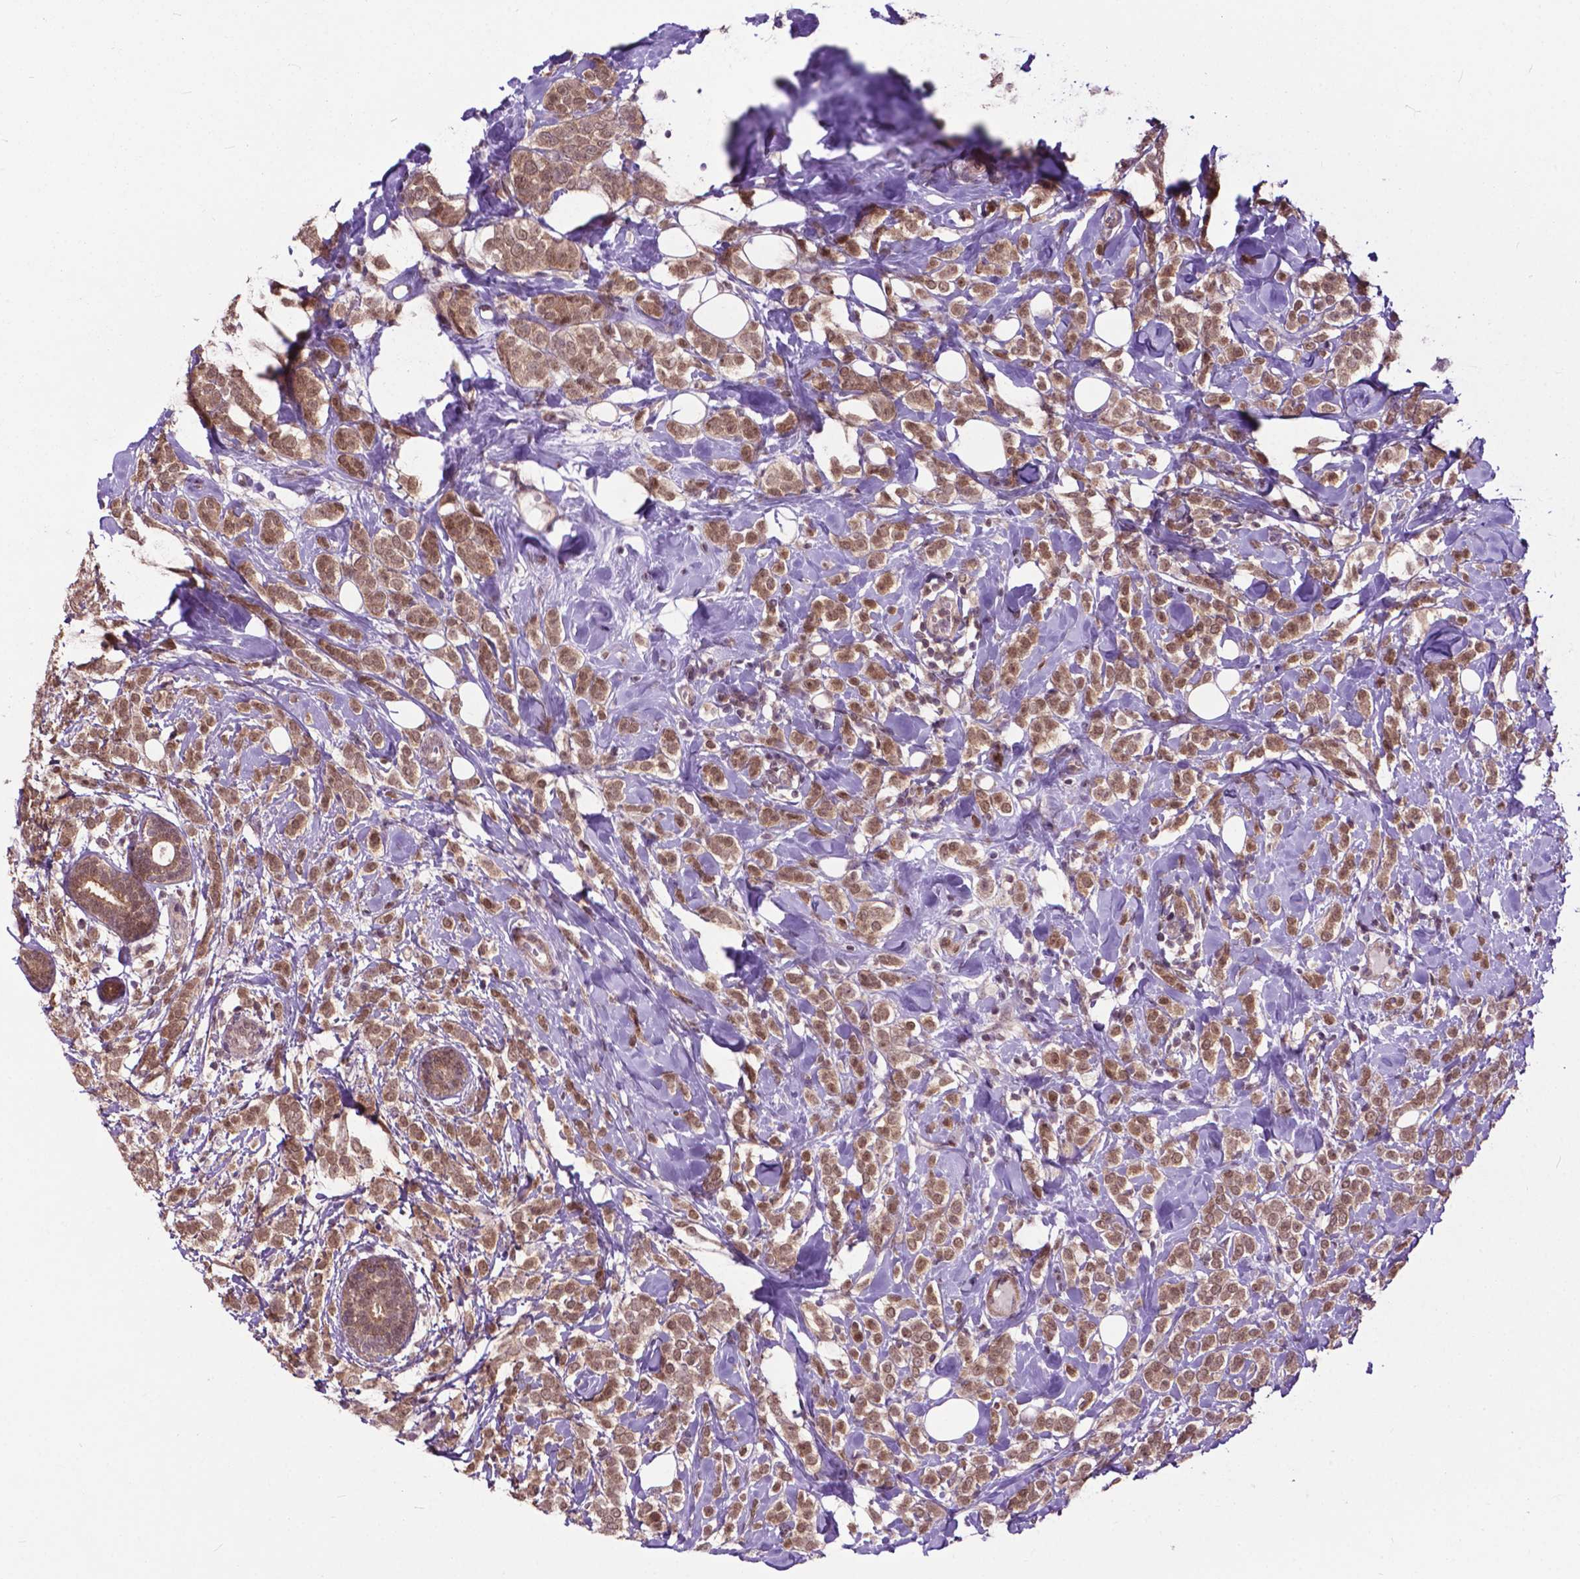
{"staining": {"intensity": "moderate", "quantity": ">75%", "location": "cytoplasmic/membranous,nuclear"}, "tissue": "breast cancer", "cell_type": "Tumor cells", "image_type": "cancer", "snomed": [{"axis": "morphology", "description": "Lobular carcinoma"}, {"axis": "topography", "description": "Breast"}], "caption": "This micrograph shows immunohistochemistry (IHC) staining of human lobular carcinoma (breast), with medium moderate cytoplasmic/membranous and nuclear positivity in approximately >75% of tumor cells.", "gene": "OTUB1", "patient": {"sex": "female", "age": 49}}